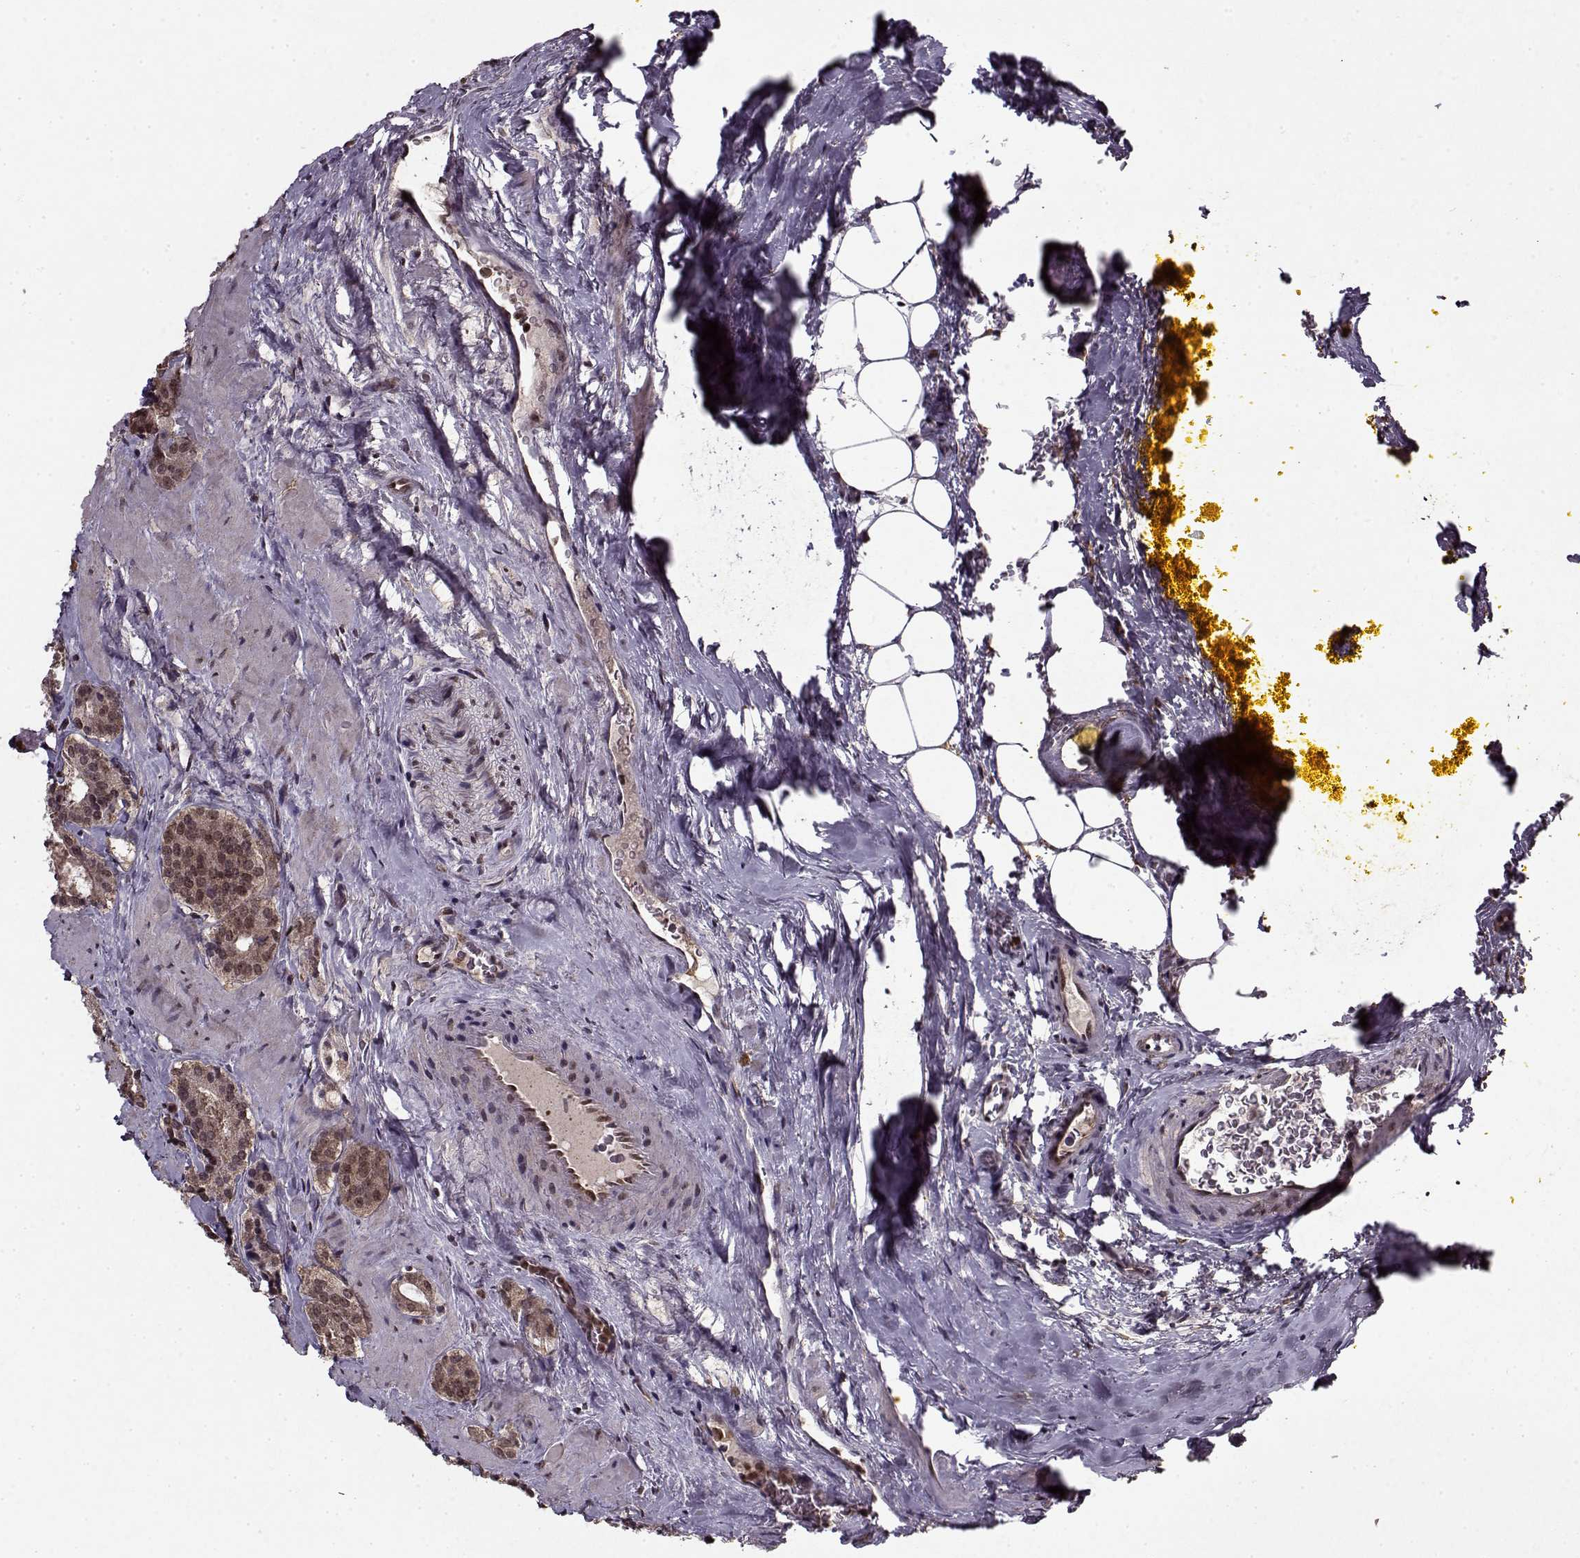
{"staining": {"intensity": "weak", "quantity": ">75%", "location": "cytoplasmic/membranous,nuclear"}, "tissue": "prostate cancer", "cell_type": "Tumor cells", "image_type": "cancer", "snomed": [{"axis": "morphology", "description": "Adenocarcinoma, NOS"}, {"axis": "morphology", "description": "Adenocarcinoma, High grade"}, {"axis": "topography", "description": "Prostate"}], "caption": "High-power microscopy captured an IHC image of prostate cancer (adenocarcinoma), revealing weak cytoplasmic/membranous and nuclear expression in about >75% of tumor cells.", "gene": "PSMA7", "patient": {"sex": "male", "age": 62}}